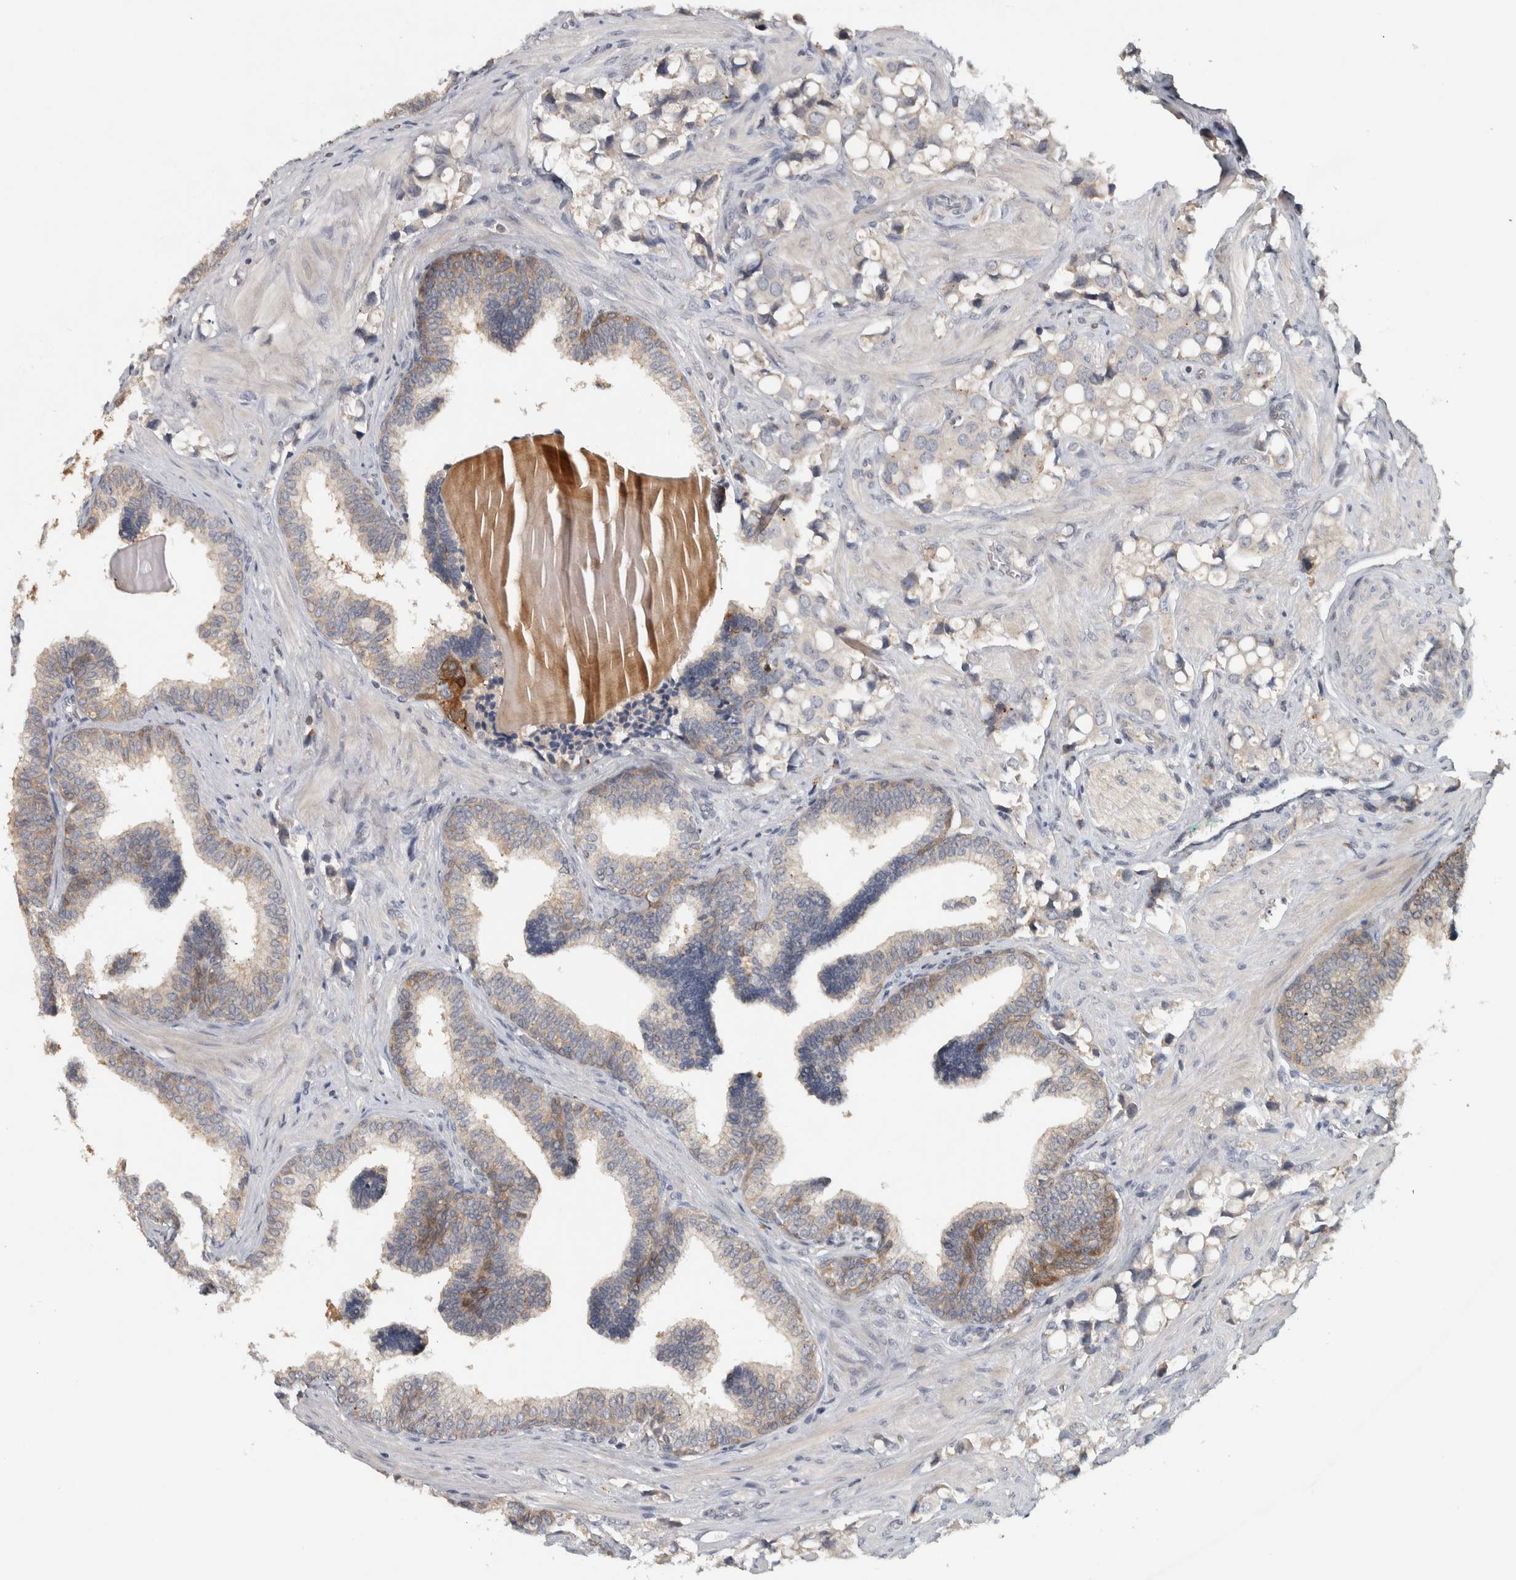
{"staining": {"intensity": "negative", "quantity": "none", "location": "none"}, "tissue": "prostate cancer", "cell_type": "Tumor cells", "image_type": "cancer", "snomed": [{"axis": "morphology", "description": "Adenocarcinoma, High grade"}, {"axis": "topography", "description": "Prostate"}], "caption": "This is an IHC micrograph of human high-grade adenocarcinoma (prostate). There is no staining in tumor cells.", "gene": "EIF3H", "patient": {"sex": "male", "age": 52}}